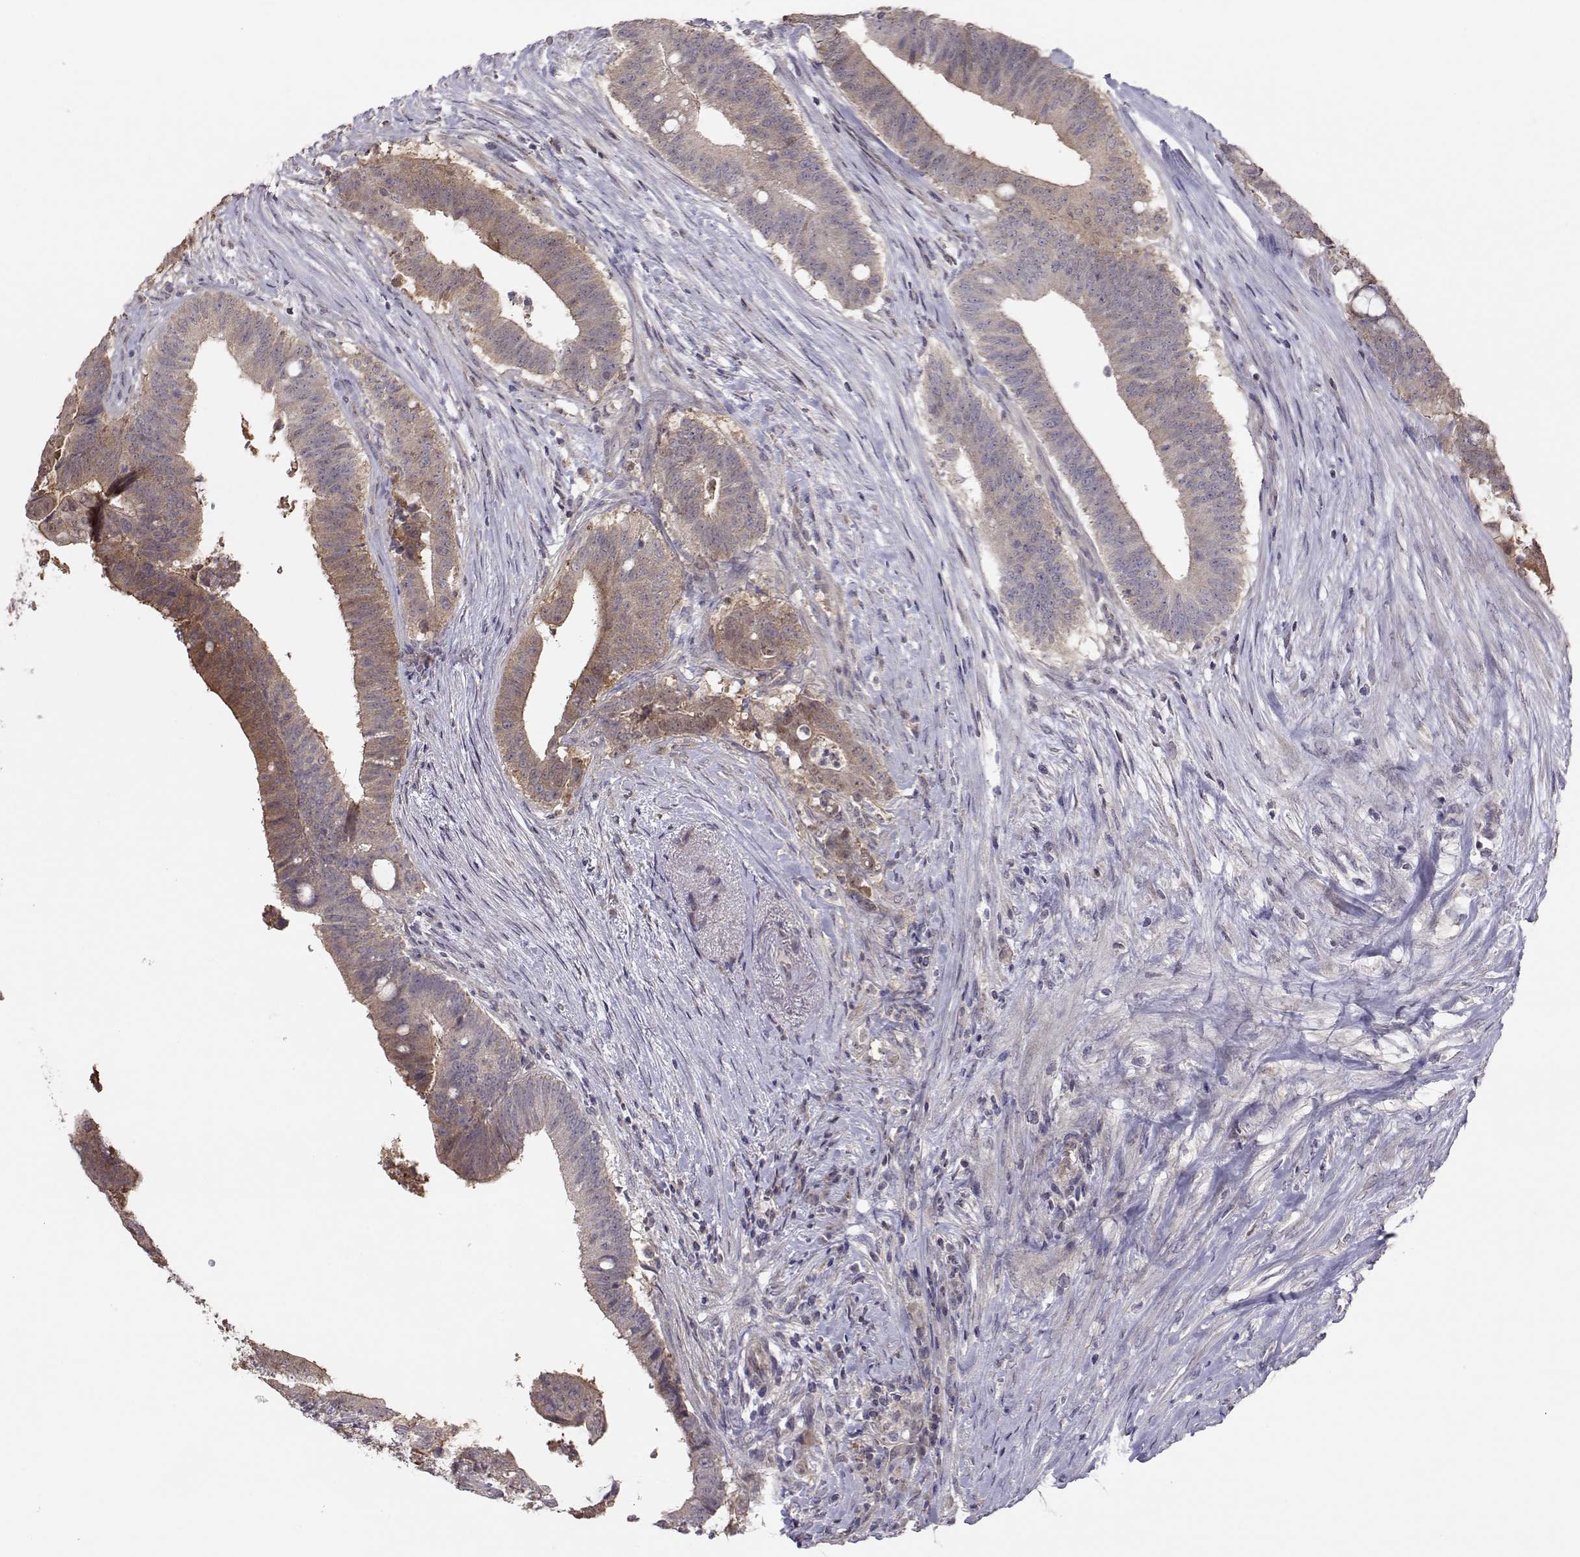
{"staining": {"intensity": "moderate", "quantity": "<25%", "location": "cytoplasmic/membranous"}, "tissue": "colorectal cancer", "cell_type": "Tumor cells", "image_type": "cancer", "snomed": [{"axis": "morphology", "description": "Adenocarcinoma, NOS"}, {"axis": "topography", "description": "Colon"}], "caption": "A brown stain labels moderate cytoplasmic/membranous expression of a protein in human colorectal cancer (adenocarcinoma) tumor cells.", "gene": "NCAM2", "patient": {"sex": "female", "age": 43}}